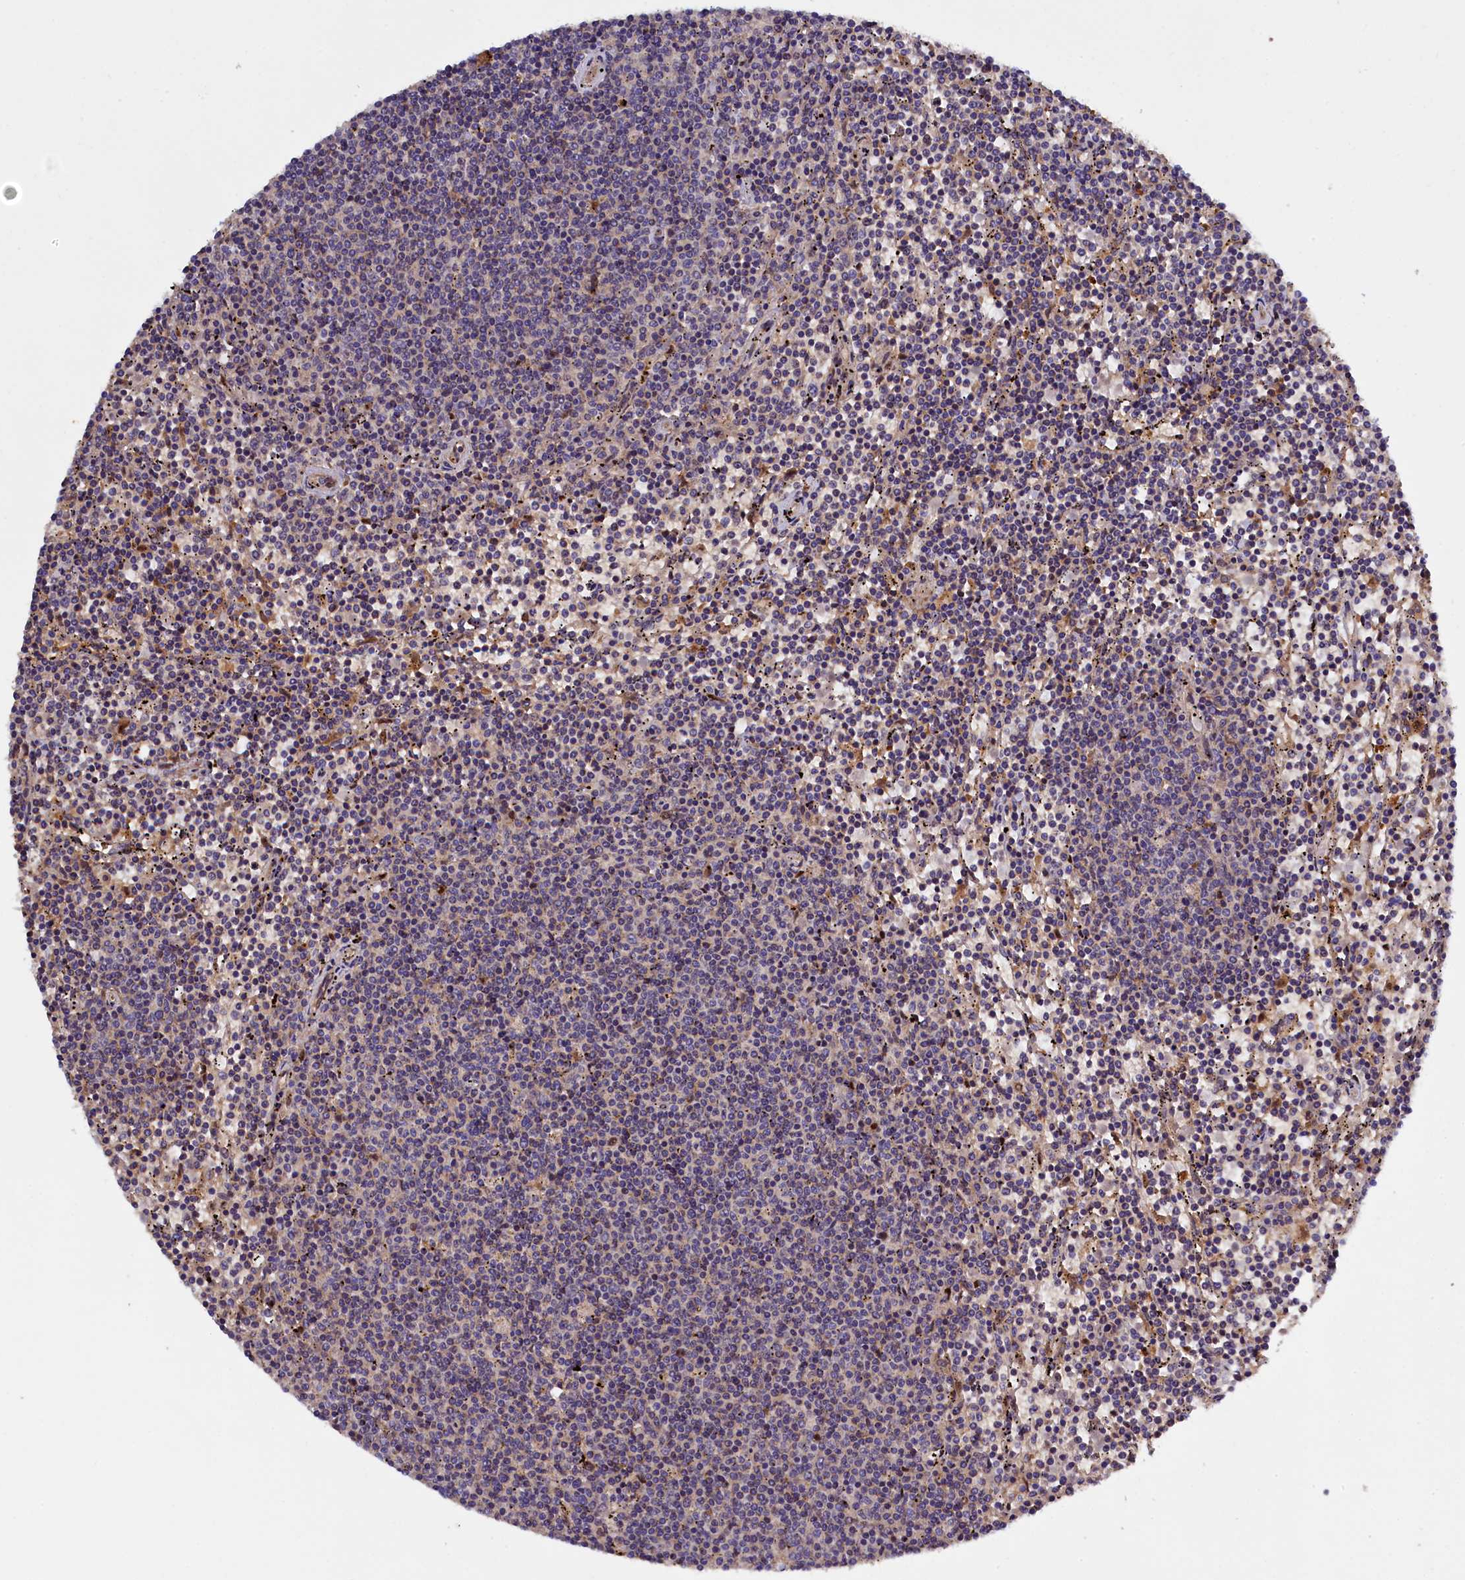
{"staining": {"intensity": "negative", "quantity": "none", "location": "none"}, "tissue": "lymphoma", "cell_type": "Tumor cells", "image_type": "cancer", "snomed": [{"axis": "morphology", "description": "Malignant lymphoma, non-Hodgkin's type, Low grade"}, {"axis": "topography", "description": "Spleen"}], "caption": "Tumor cells show no significant protein staining in malignant lymphoma, non-Hodgkin's type (low-grade). The staining is performed using DAB (3,3'-diaminobenzidine) brown chromogen with nuclei counter-stained in using hematoxylin.", "gene": "NAIP", "patient": {"sex": "female", "age": 50}}